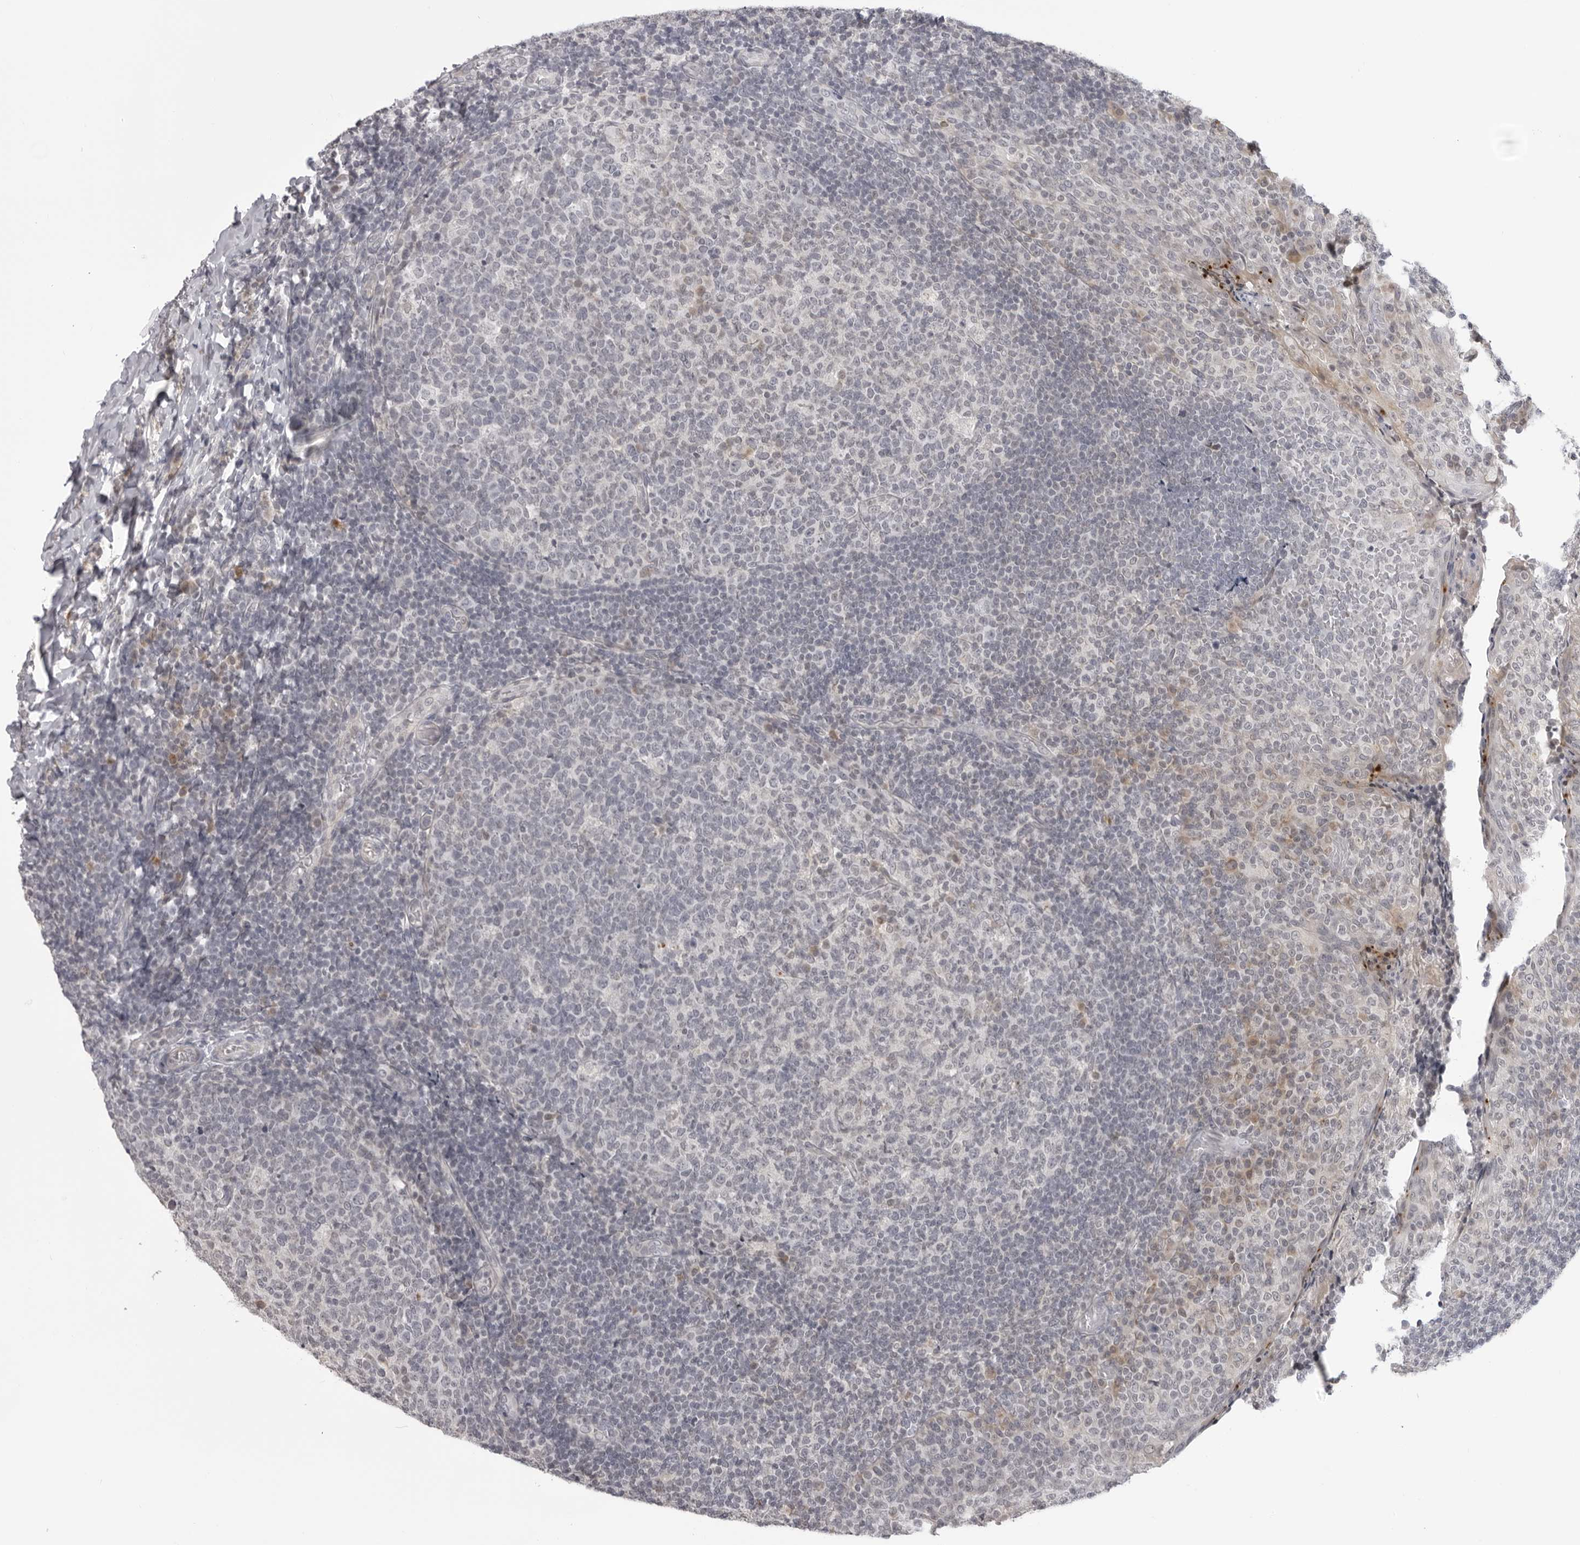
{"staining": {"intensity": "negative", "quantity": "none", "location": "none"}, "tissue": "tonsil", "cell_type": "Germinal center cells", "image_type": "normal", "snomed": [{"axis": "morphology", "description": "Normal tissue, NOS"}, {"axis": "topography", "description": "Tonsil"}], "caption": "A high-resolution image shows immunohistochemistry (IHC) staining of unremarkable tonsil, which shows no significant staining in germinal center cells.", "gene": "ACP6", "patient": {"sex": "female", "age": 19}}